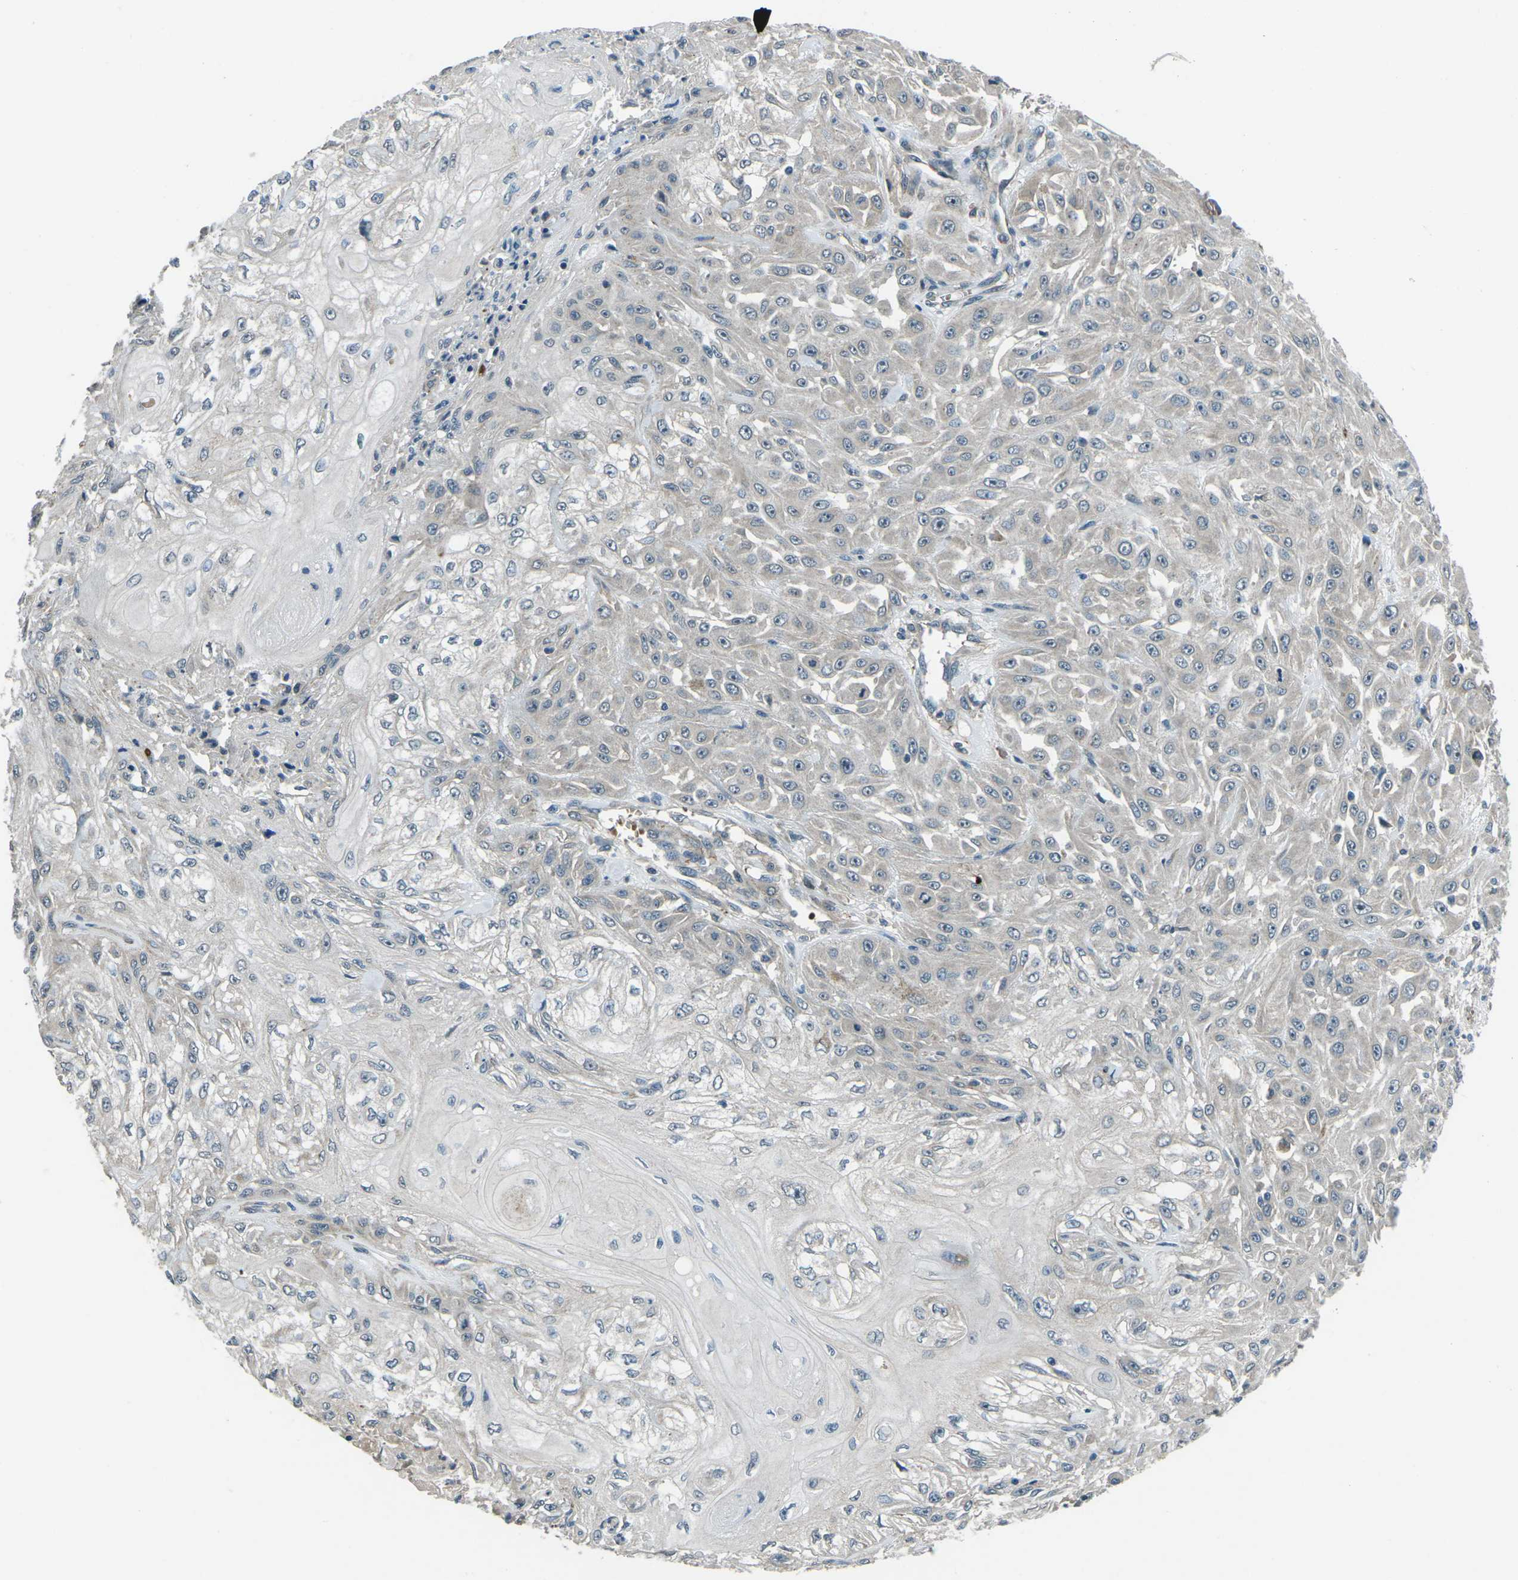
{"staining": {"intensity": "weak", "quantity": "<25%", "location": "cytoplasmic/membranous"}, "tissue": "skin cancer", "cell_type": "Tumor cells", "image_type": "cancer", "snomed": [{"axis": "morphology", "description": "Squamous cell carcinoma, NOS"}, {"axis": "morphology", "description": "Squamous cell carcinoma, metastatic, NOS"}, {"axis": "topography", "description": "Skin"}, {"axis": "topography", "description": "Lymph node"}], "caption": "IHC of squamous cell carcinoma (skin) demonstrates no positivity in tumor cells.", "gene": "AFAP1", "patient": {"sex": "male", "age": 75}}